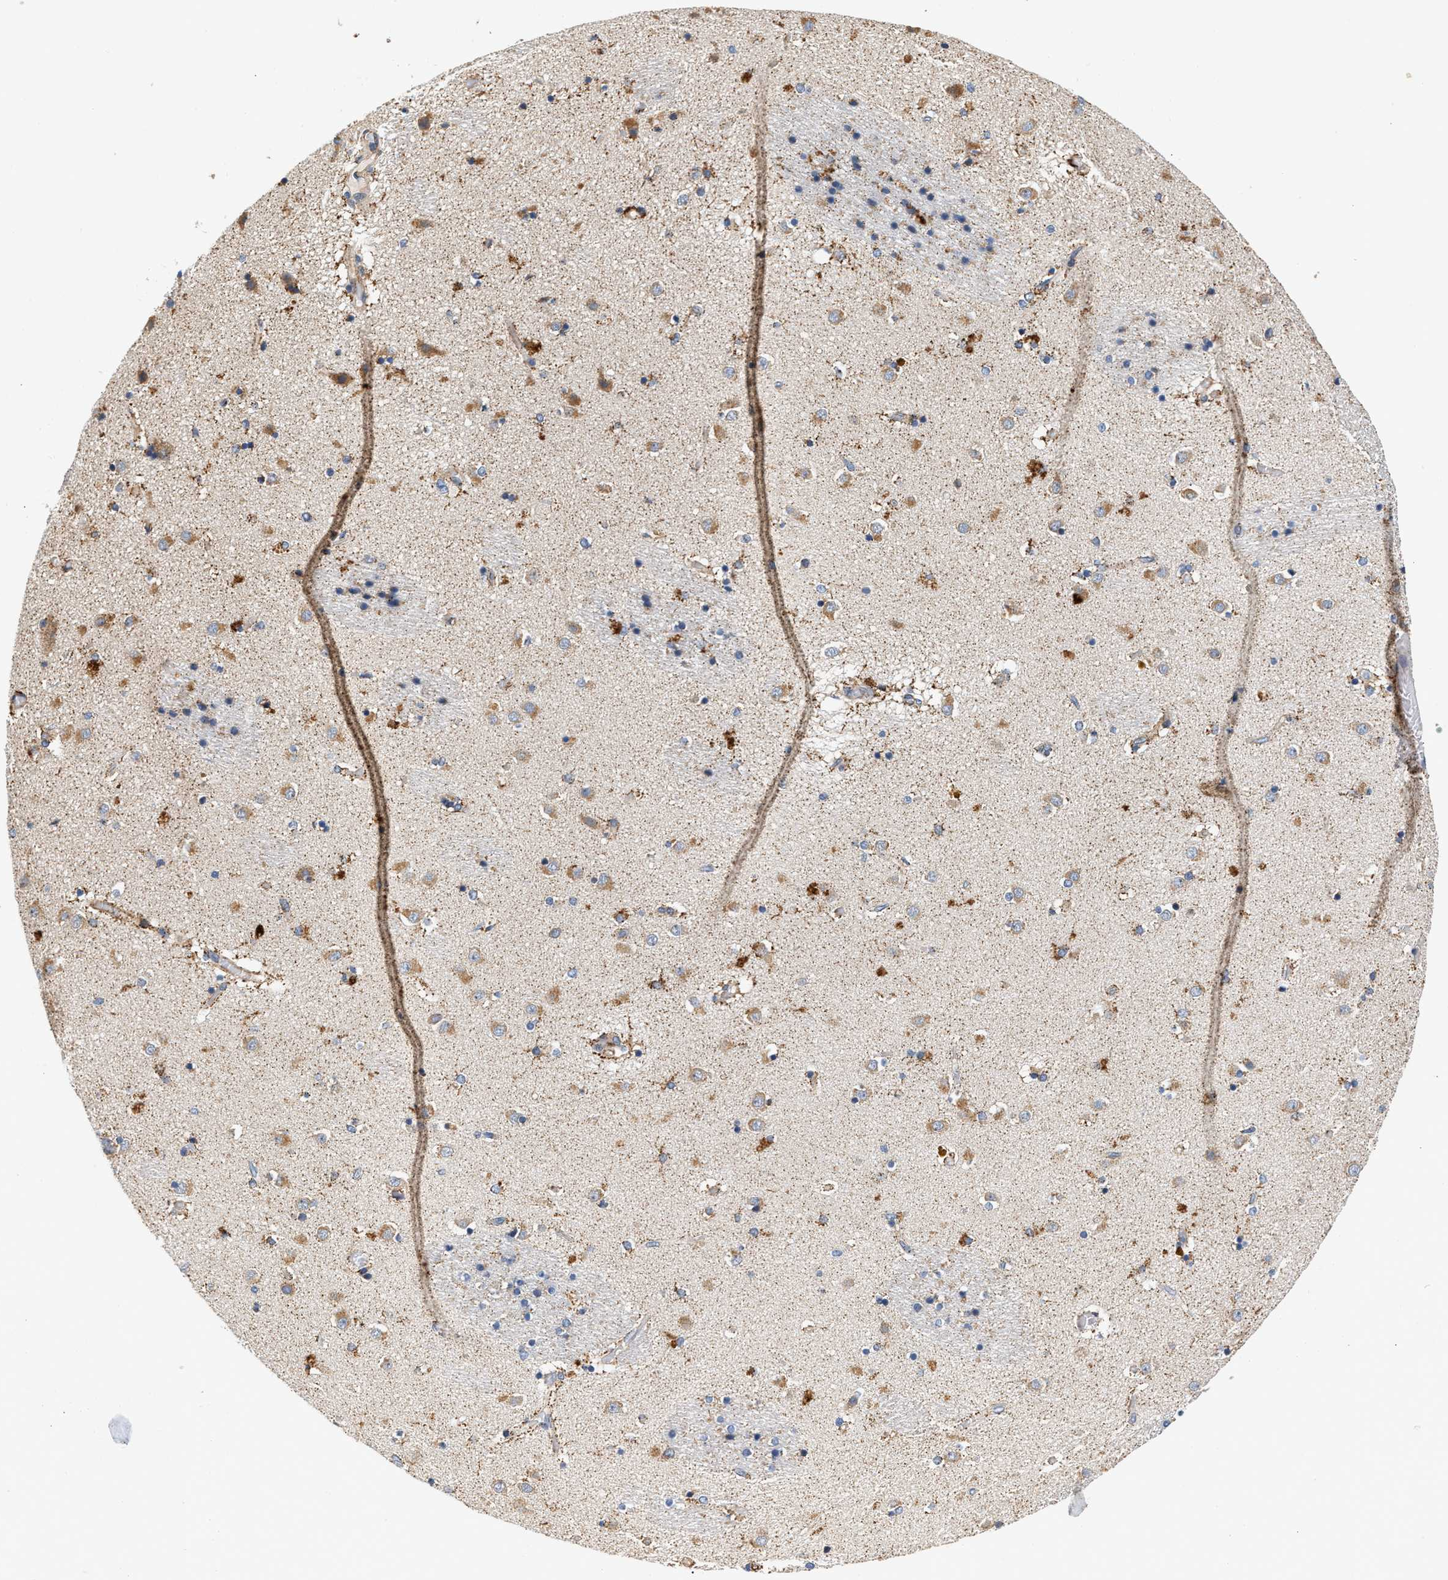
{"staining": {"intensity": "moderate", "quantity": "25%-75%", "location": "cytoplasmic/membranous"}, "tissue": "caudate", "cell_type": "Glial cells", "image_type": "normal", "snomed": [{"axis": "morphology", "description": "Normal tissue, NOS"}, {"axis": "topography", "description": "Lateral ventricle wall"}], "caption": "An IHC micrograph of unremarkable tissue is shown. Protein staining in brown labels moderate cytoplasmic/membranous positivity in caudate within glial cells.", "gene": "IFT74", "patient": {"sex": "male", "age": 70}}